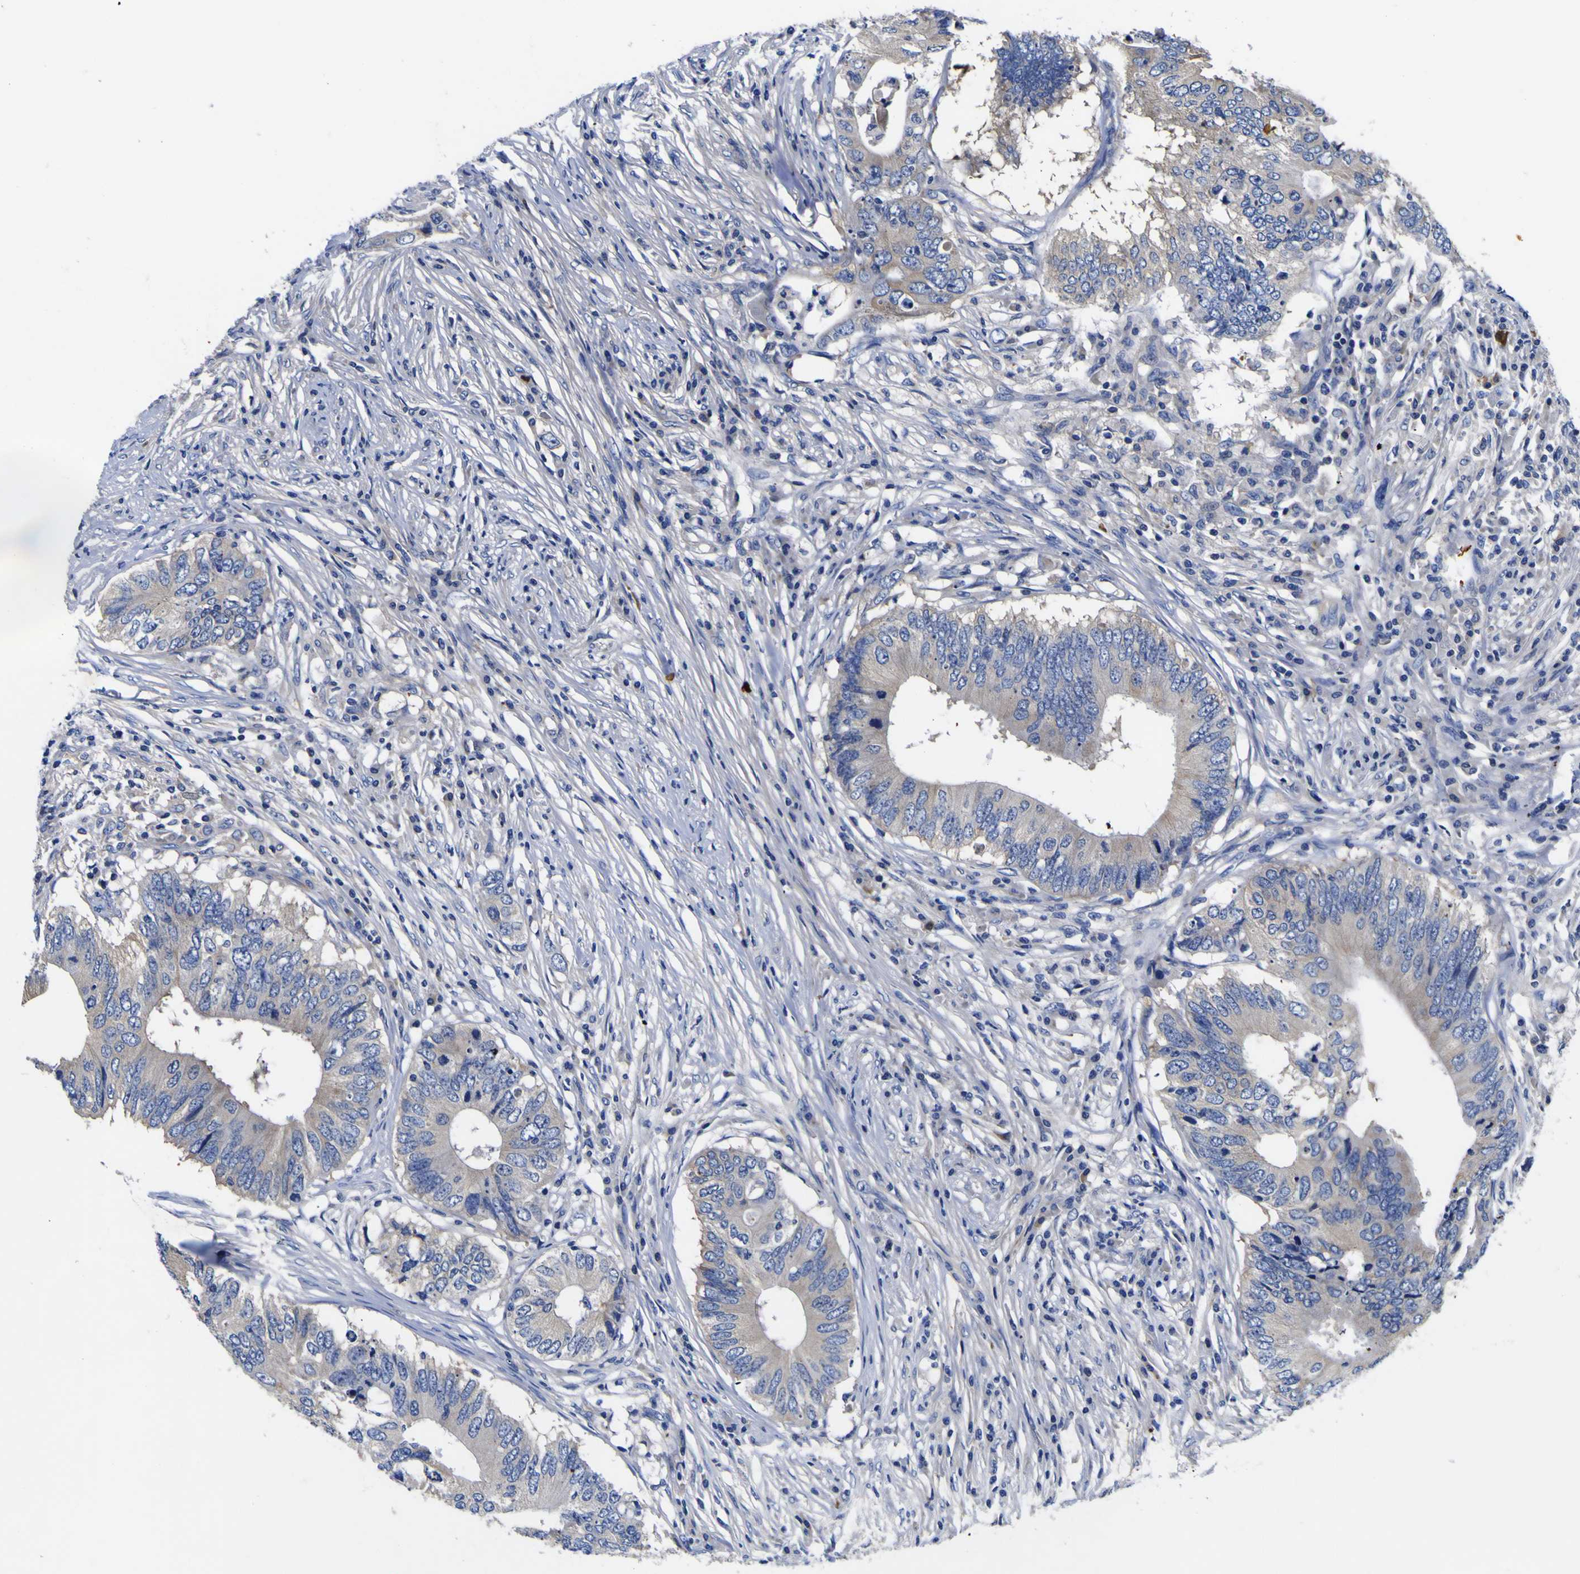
{"staining": {"intensity": "negative", "quantity": "none", "location": "none"}, "tissue": "colorectal cancer", "cell_type": "Tumor cells", "image_type": "cancer", "snomed": [{"axis": "morphology", "description": "Adenocarcinoma, NOS"}, {"axis": "topography", "description": "Colon"}], "caption": "Immunohistochemistry photomicrograph of neoplastic tissue: adenocarcinoma (colorectal) stained with DAB (3,3'-diaminobenzidine) exhibits no significant protein expression in tumor cells. (IHC, brightfield microscopy, high magnification).", "gene": "VASN", "patient": {"sex": "male", "age": 71}}